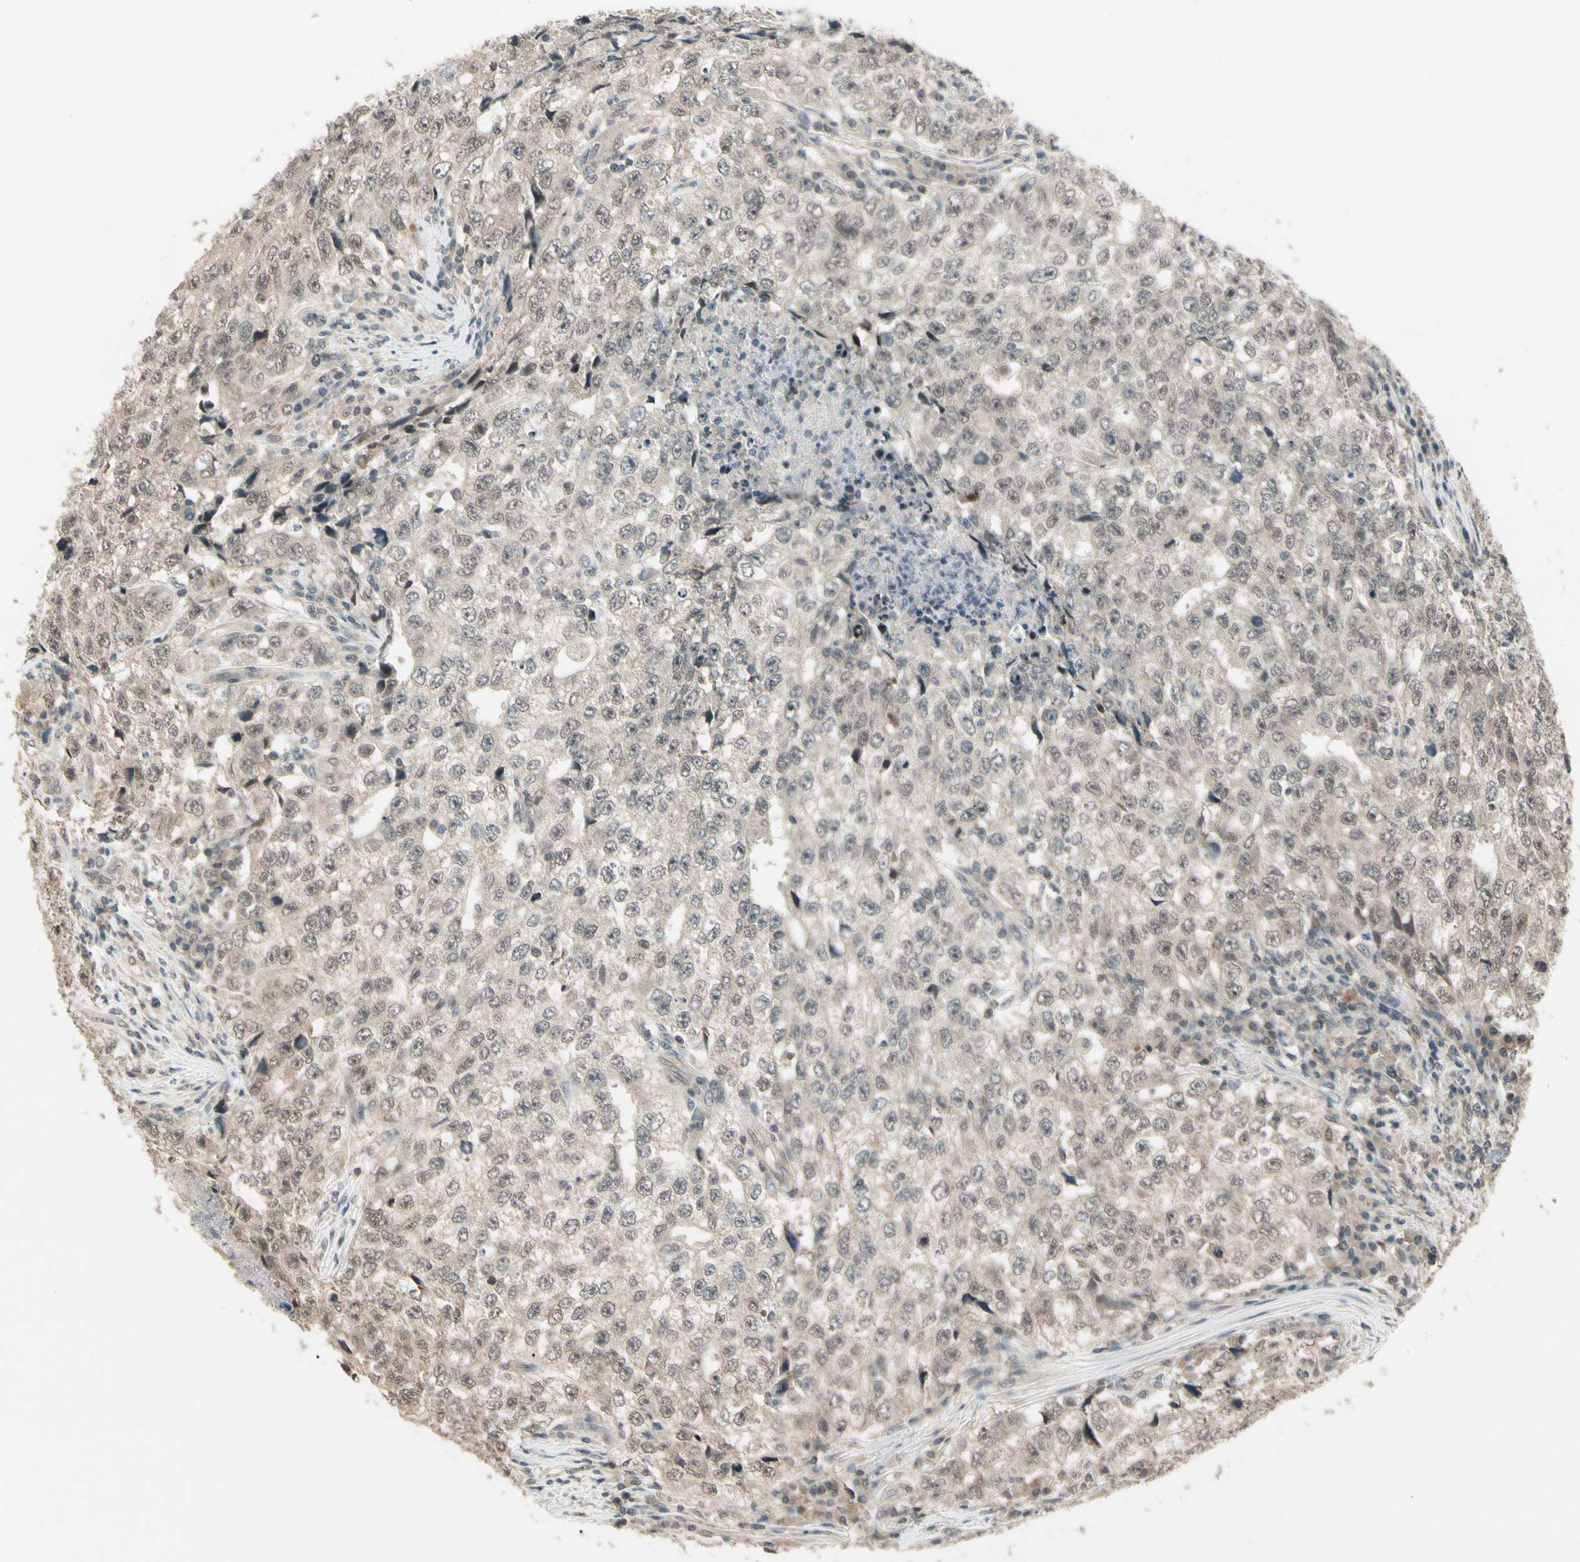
{"staining": {"intensity": "moderate", "quantity": ">75%", "location": "cytoplasmic/membranous,nuclear"}, "tissue": "testis cancer", "cell_type": "Tumor cells", "image_type": "cancer", "snomed": [{"axis": "morphology", "description": "Necrosis, NOS"}, {"axis": "morphology", "description": "Carcinoma, Embryonal, NOS"}, {"axis": "topography", "description": "Testis"}], "caption": "Immunohistochemical staining of human testis cancer reveals medium levels of moderate cytoplasmic/membranous and nuclear protein positivity in about >75% of tumor cells.", "gene": "ZSCAN12", "patient": {"sex": "male", "age": 19}}